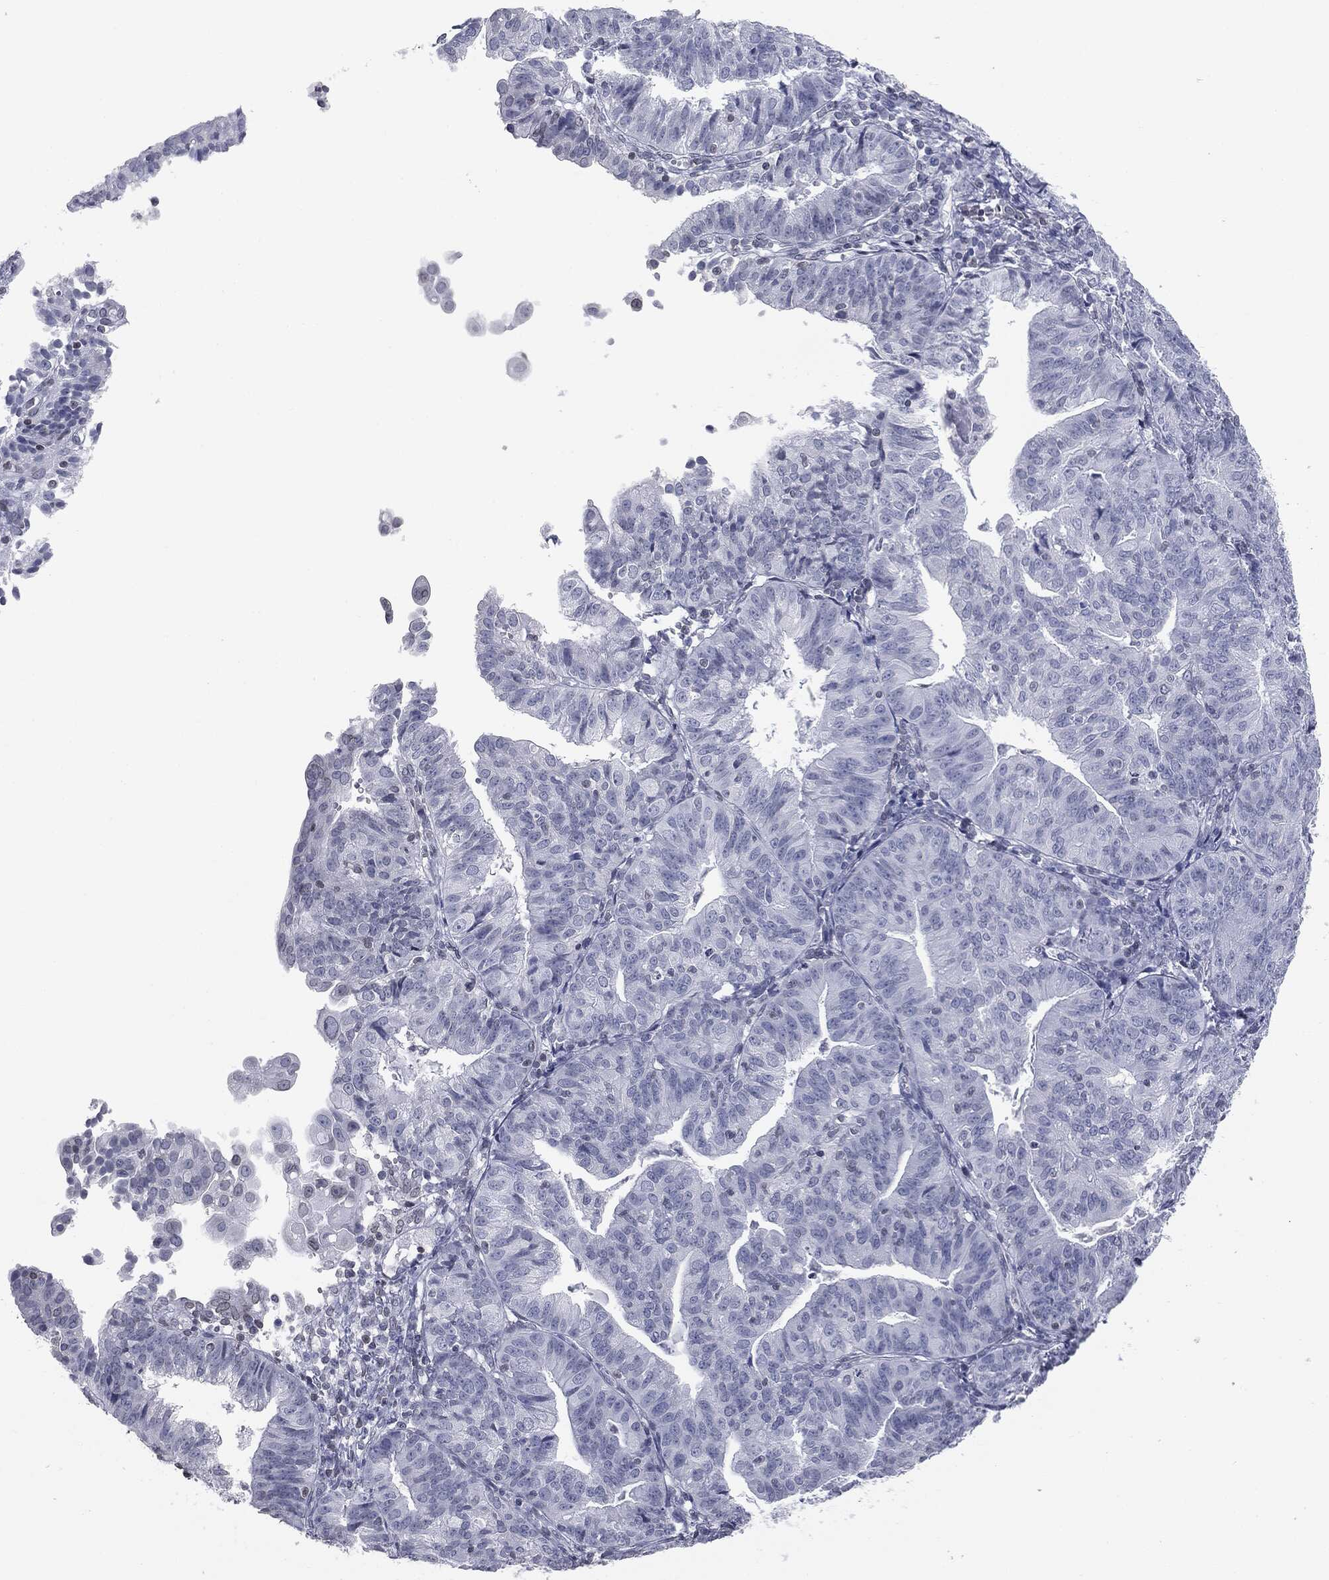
{"staining": {"intensity": "weak", "quantity": "<25%", "location": "nuclear"}, "tissue": "endometrial cancer", "cell_type": "Tumor cells", "image_type": "cancer", "snomed": [{"axis": "morphology", "description": "Adenocarcinoma, NOS"}, {"axis": "topography", "description": "Endometrium"}], "caption": "Tumor cells show no significant protein staining in endometrial cancer (adenocarcinoma).", "gene": "ALDOB", "patient": {"sex": "female", "age": 56}}